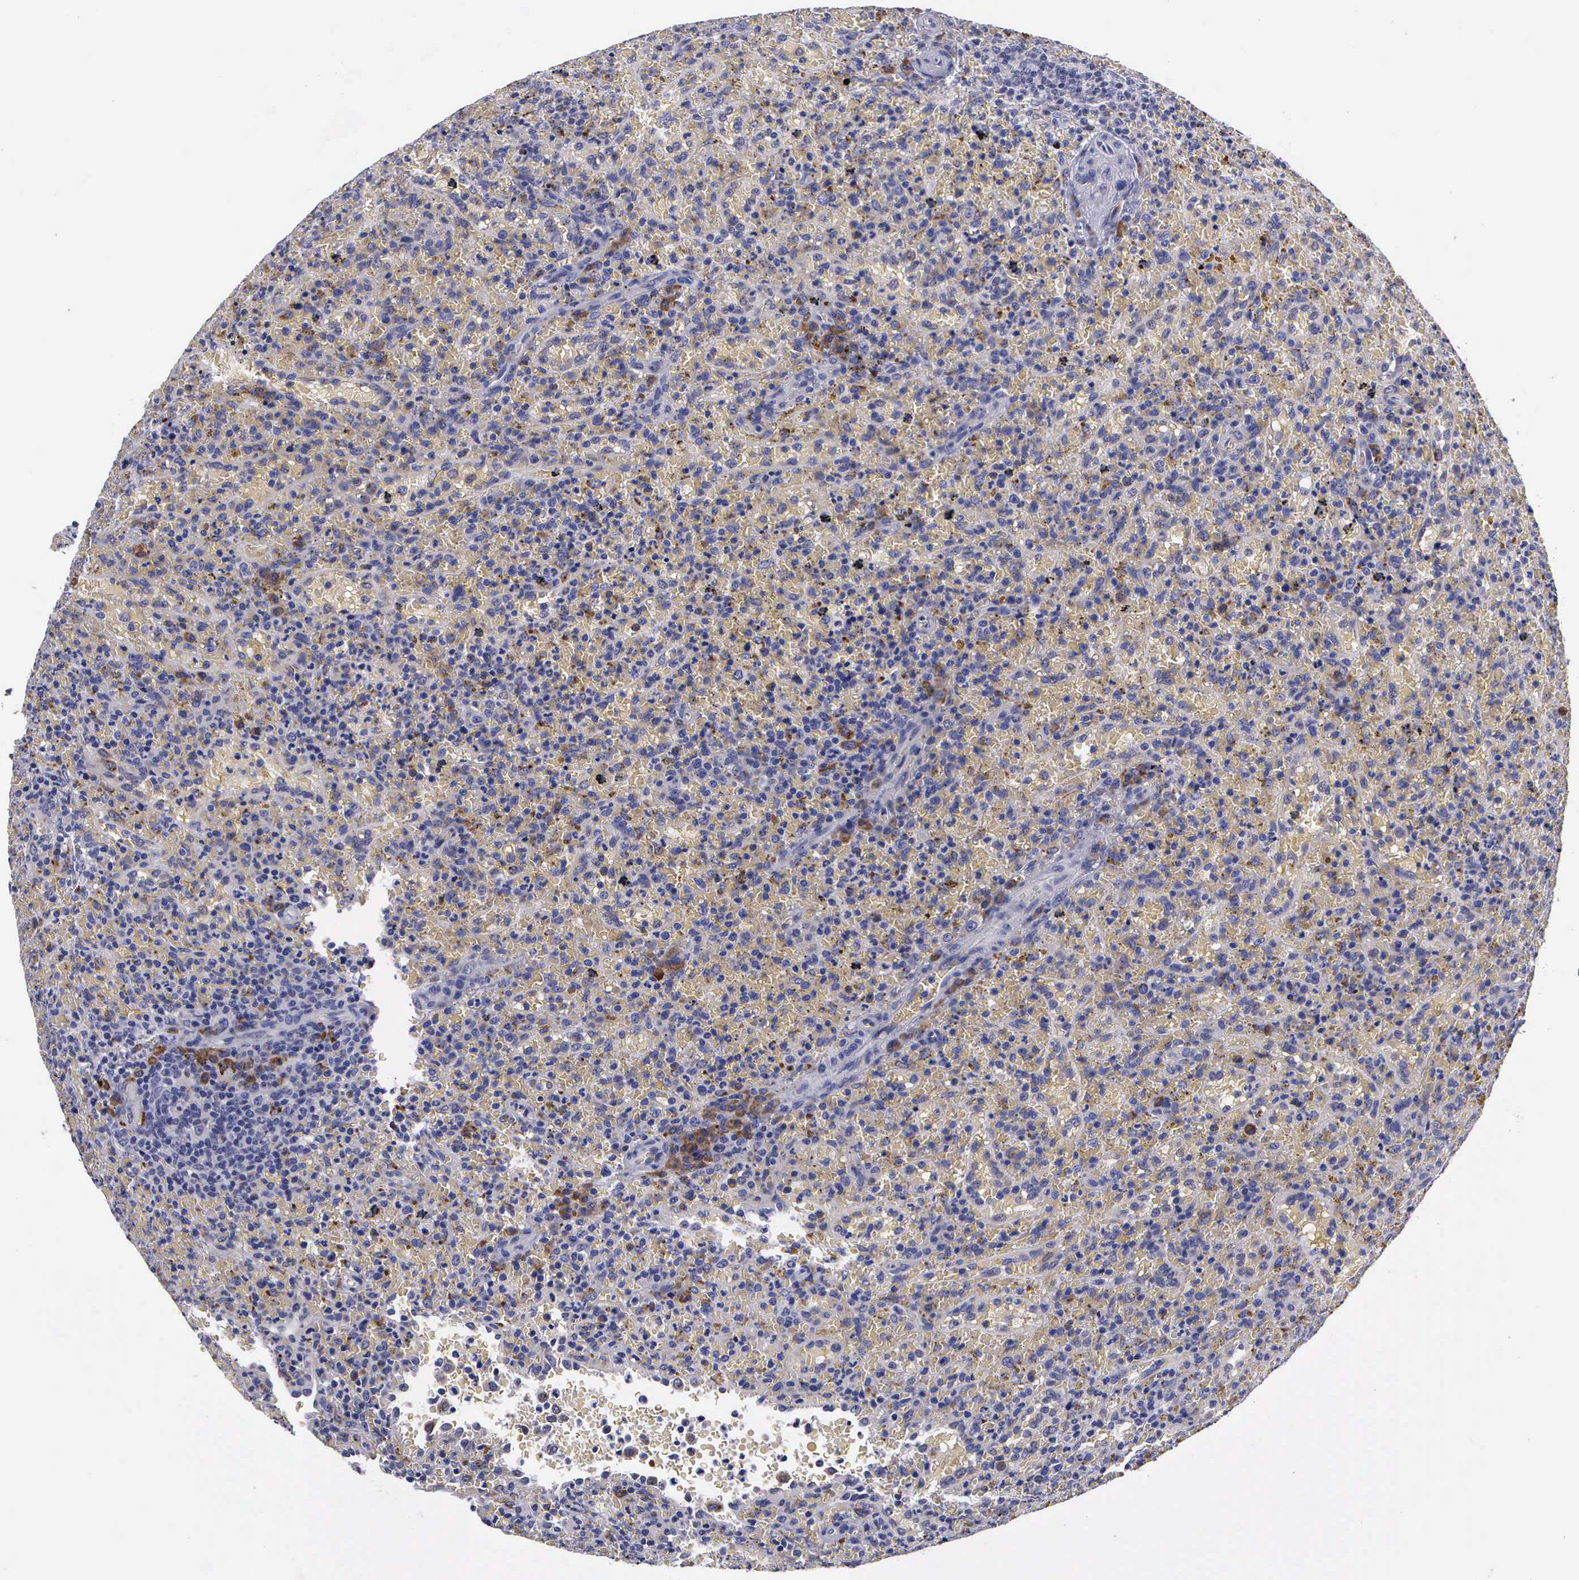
{"staining": {"intensity": "moderate", "quantity": "25%-75%", "location": "cytoplasmic/membranous"}, "tissue": "lymphoma", "cell_type": "Tumor cells", "image_type": "cancer", "snomed": [{"axis": "morphology", "description": "Malignant lymphoma, non-Hodgkin's type, High grade"}, {"axis": "topography", "description": "Spleen"}, {"axis": "topography", "description": "Lymph node"}], "caption": "Moderate cytoplasmic/membranous protein positivity is appreciated in about 25%-75% of tumor cells in high-grade malignant lymphoma, non-Hodgkin's type.", "gene": "CRELD2", "patient": {"sex": "female", "age": 70}}